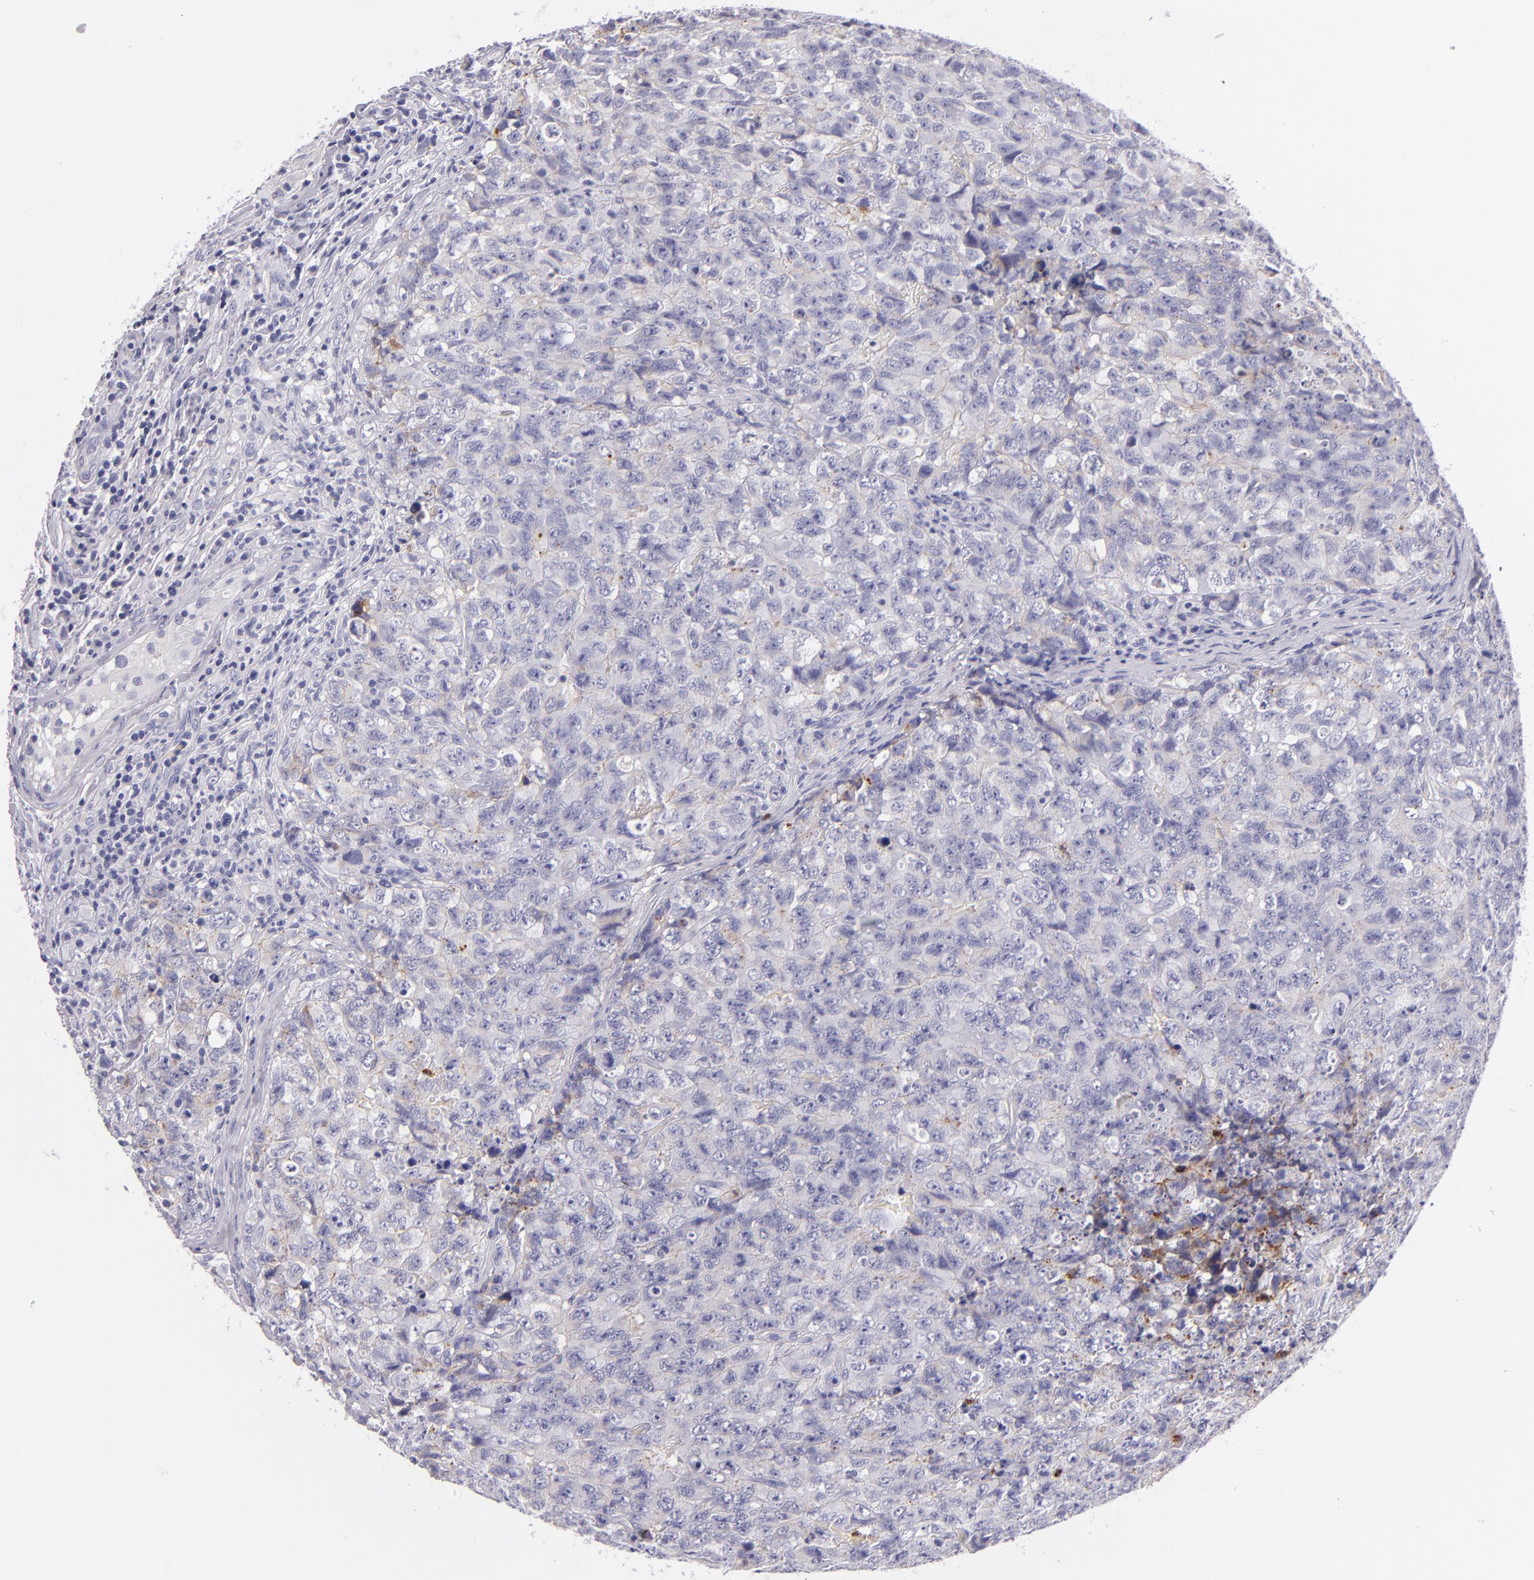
{"staining": {"intensity": "weak", "quantity": "<25%", "location": "none"}, "tissue": "testis cancer", "cell_type": "Tumor cells", "image_type": "cancer", "snomed": [{"axis": "morphology", "description": "Carcinoma, Embryonal, NOS"}, {"axis": "topography", "description": "Testis"}], "caption": "The histopathology image reveals no staining of tumor cells in embryonal carcinoma (testis).", "gene": "CDH3", "patient": {"sex": "male", "age": 31}}